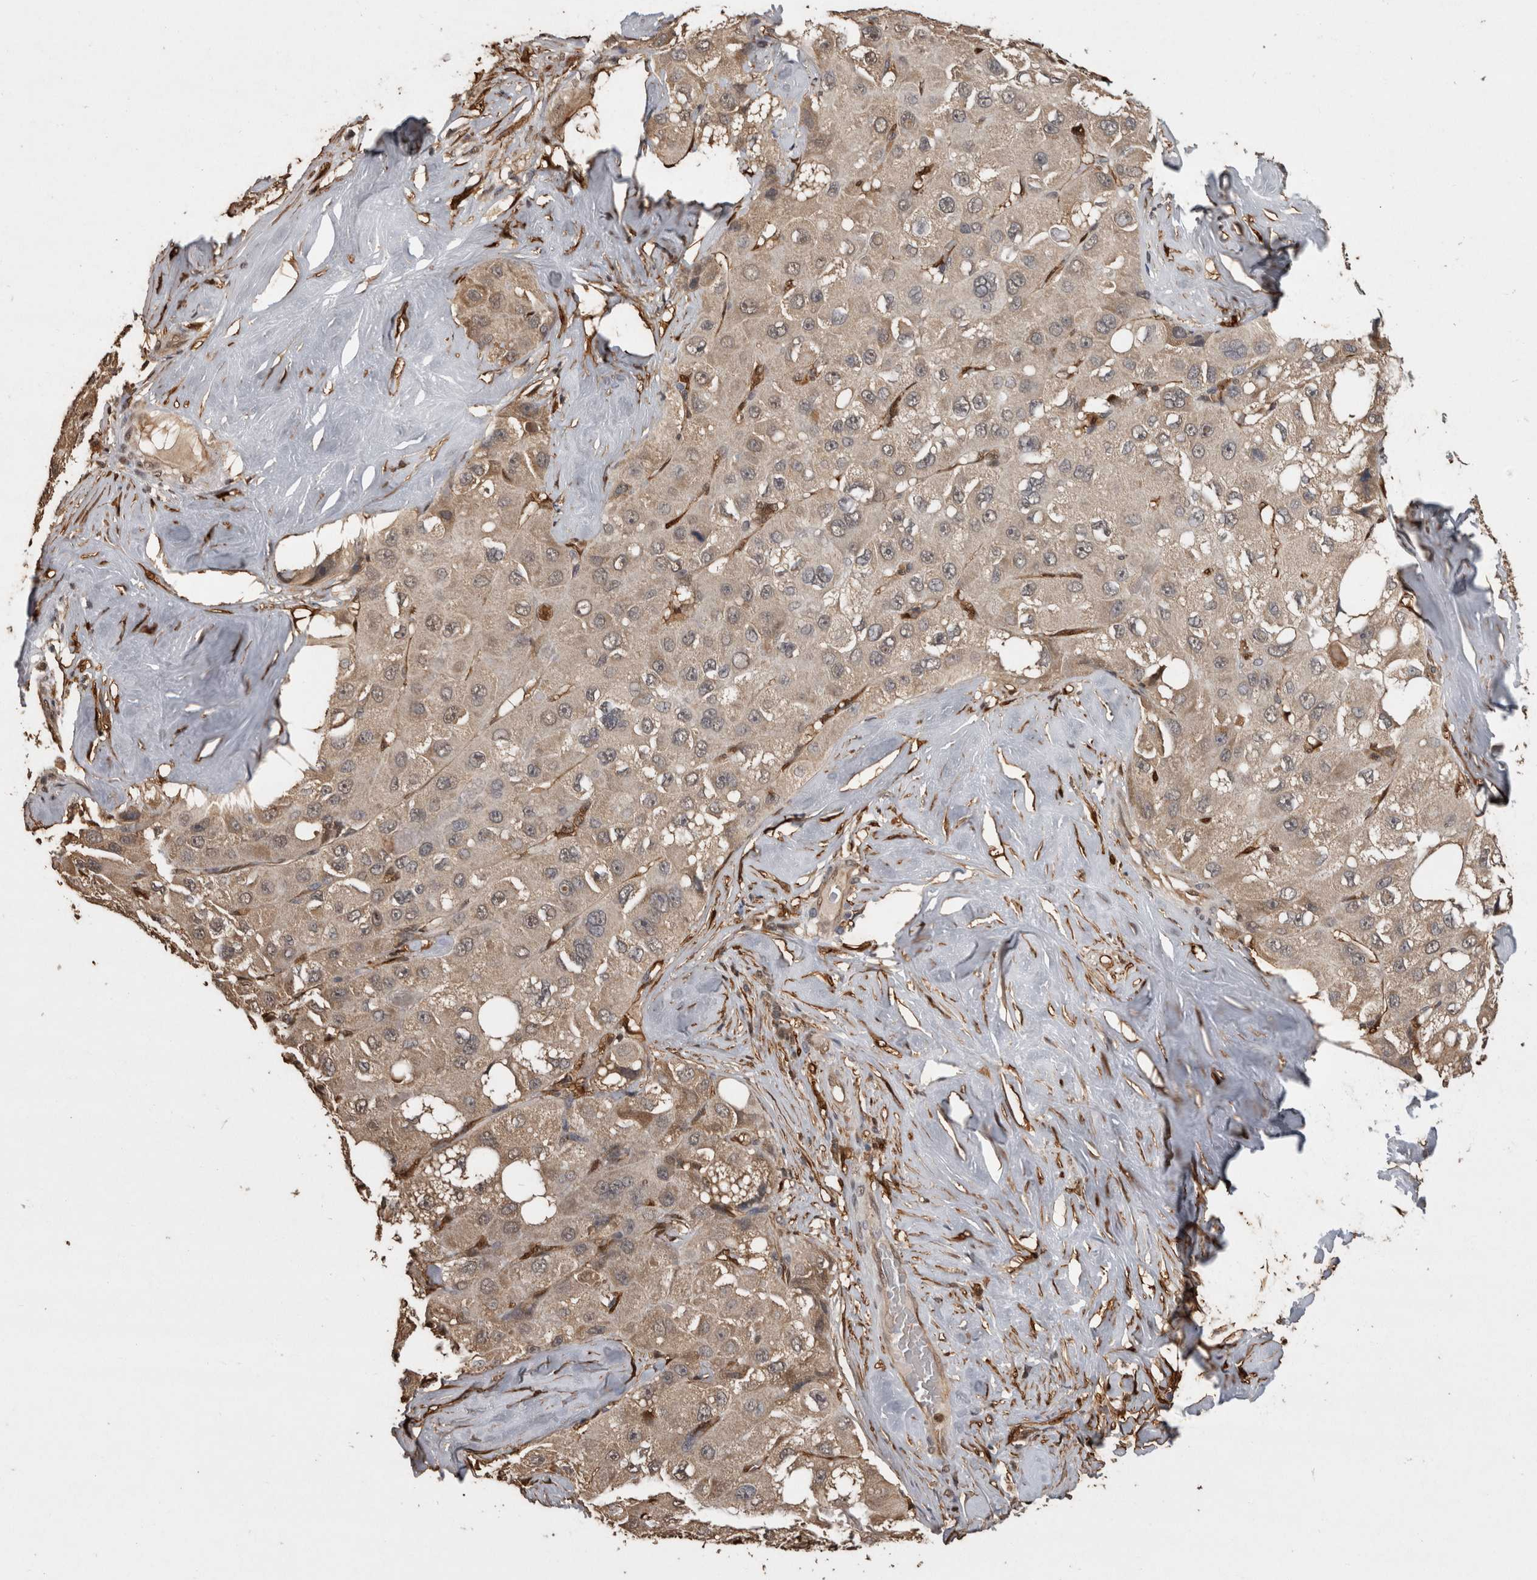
{"staining": {"intensity": "weak", "quantity": "<25%", "location": "cytoplasmic/membranous"}, "tissue": "liver cancer", "cell_type": "Tumor cells", "image_type": "cancer", "snomed": [{"axis": "morphology", "description": "Carcinoma, Hepatocellular, NOS"}, {"axis": "topography", "description": "Liver"}], "caption": "Tumor cells show no significant protein expression in hepatocellular carcinoma (liver). (DAB IHC visualized using brightfield microscopy, high magnification).", "gene": "LXN", "patient": {"sex": "male", "age": 80}}